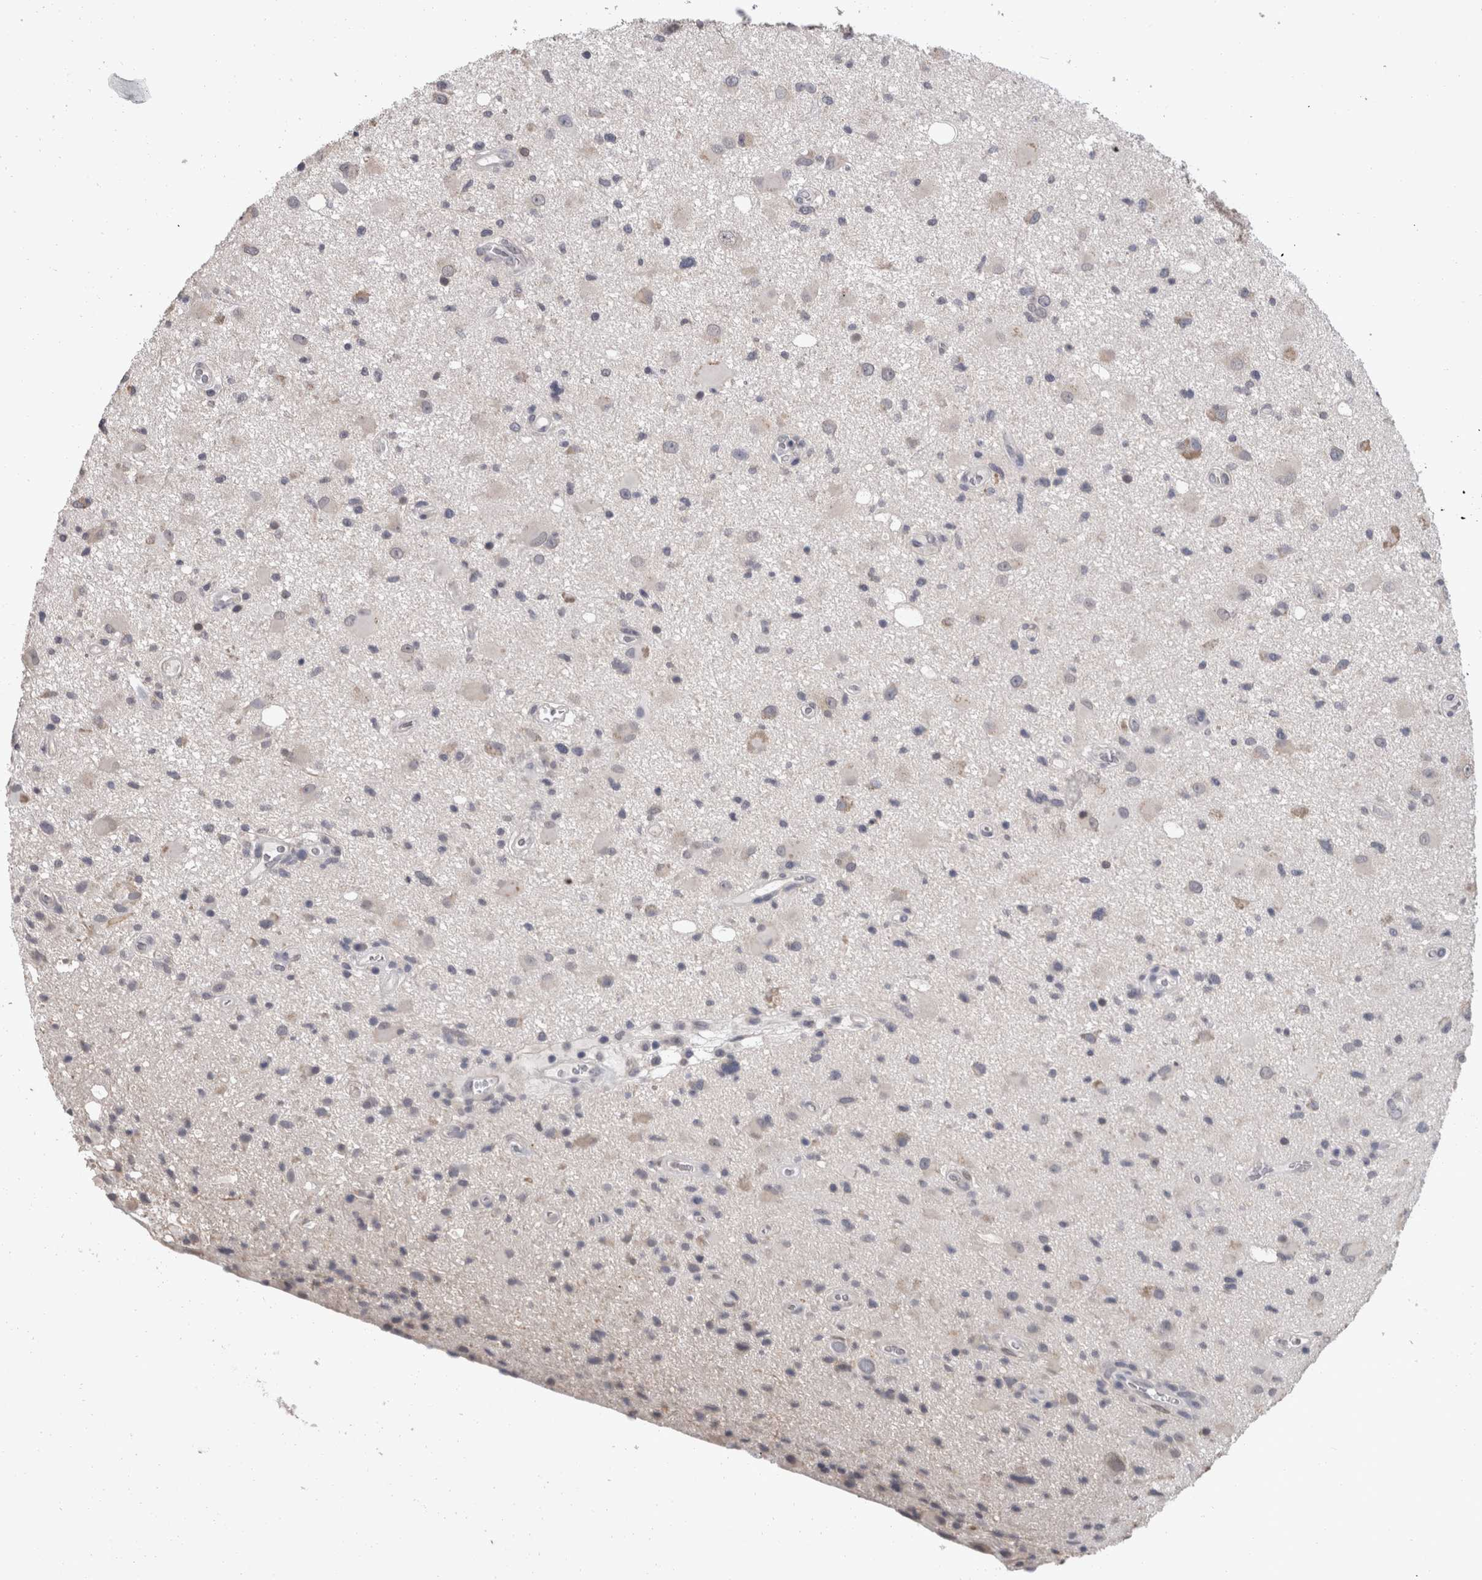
{"staining": {"intensity": "negative", "quantity": "none", "location": "none"}, "tissue": "glioma", "cell_type": "Tumor cells", "image_type": "cancer", "snomed": [{"axis": "morphology", "description": "Glioma, malignant, High grade"}, {"axis": "topography", "description": "Brain"}], "caption": "Immunohistochemistry histopathology image of neoplastic tissue: malignant high-grade glioma stained with DAB exhibits no significant protein expression in tumor cells.", "gene": "FHOD3", "patient": {"sex": "male", "age": 33}}